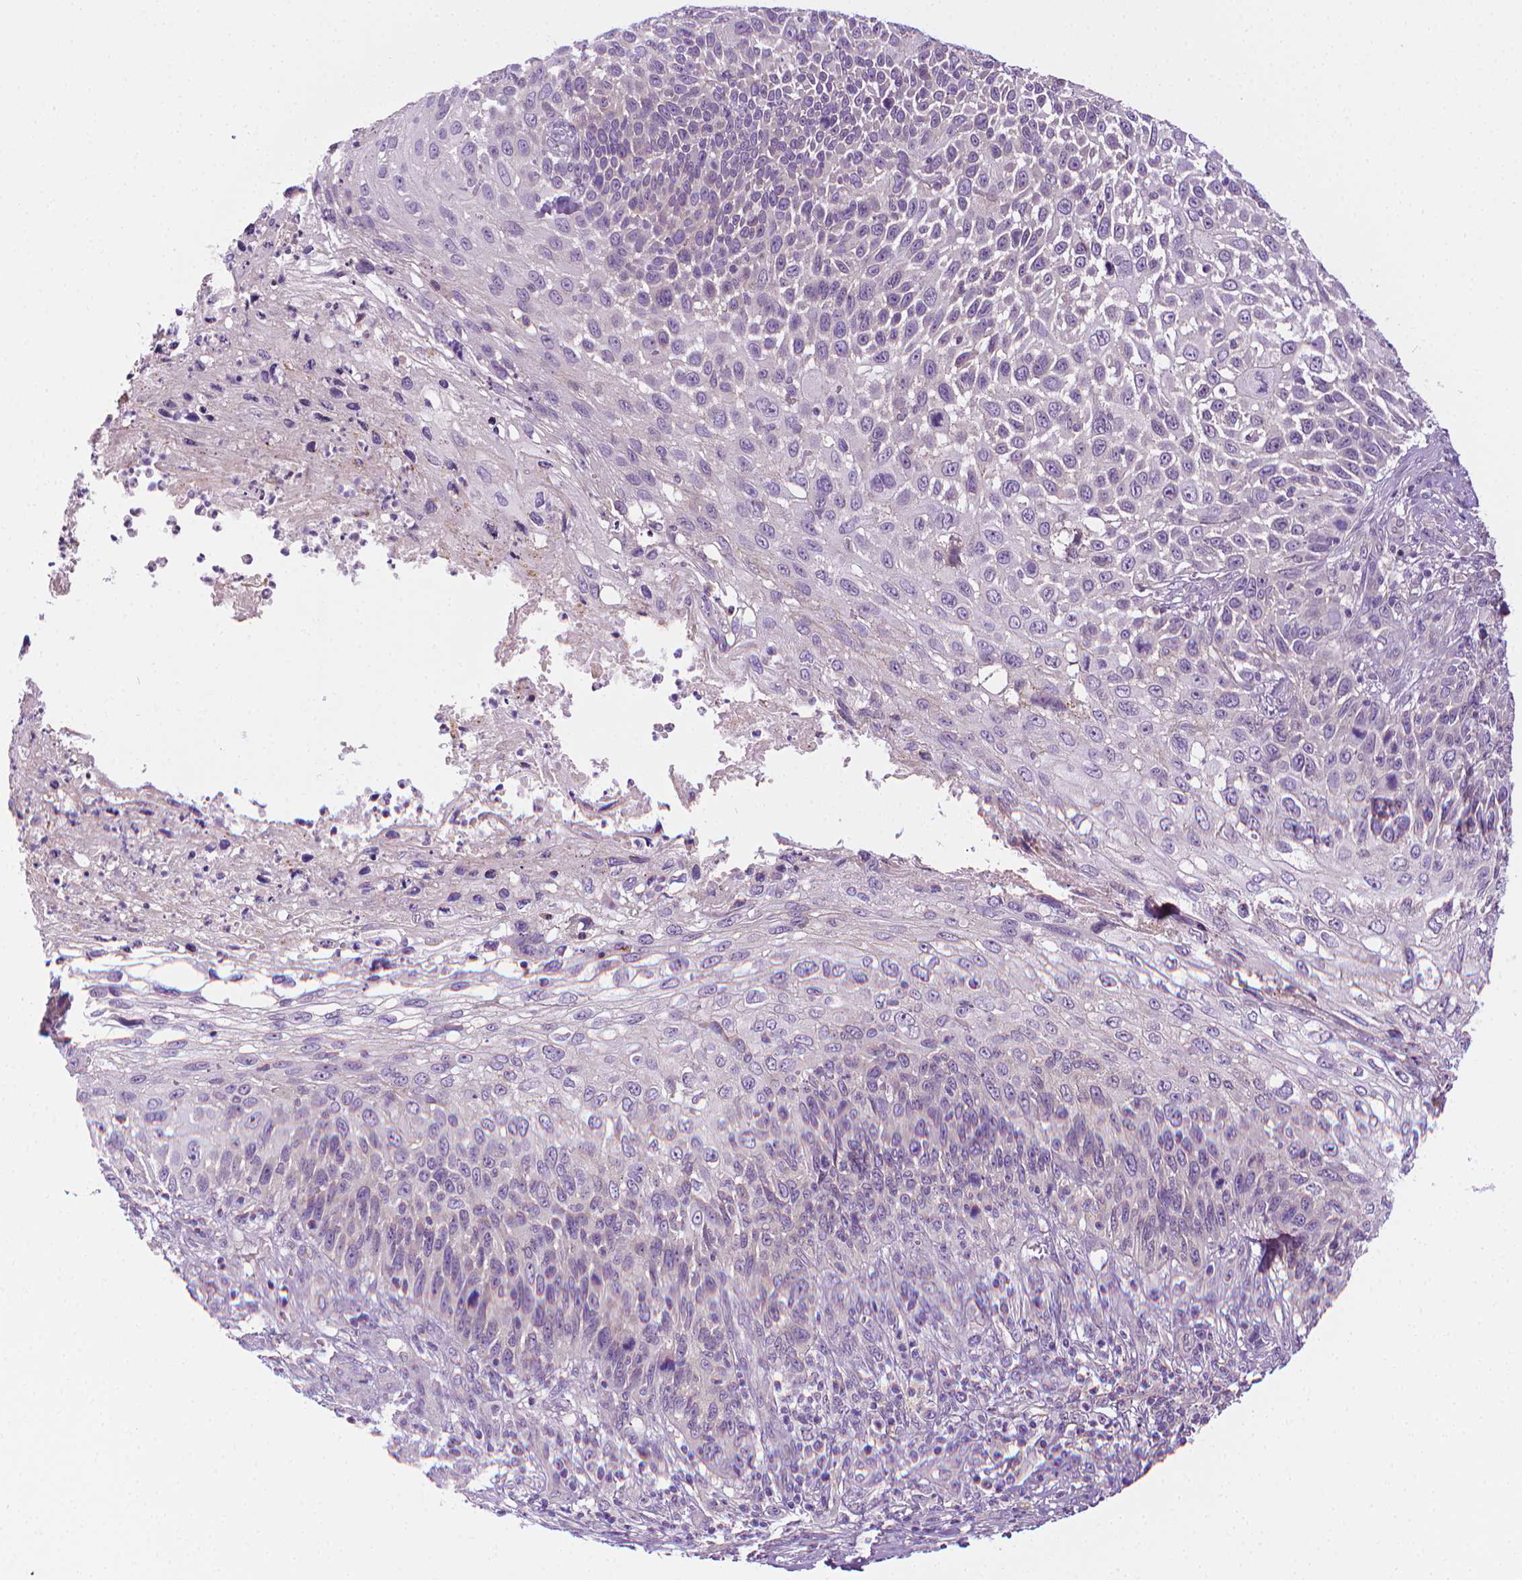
{"staining": {"intensity": "negative", "quantity": "none", "location": "none"}, "tissue": "skin cancer", "cell_type": "Tumor cells", "image_type": "cancer", "snomed": [{"axis": "morphology", "description": "Squamous cell carcinoma, NOS"}, {"axis": "topography", "description": "Skin"}], "caption": "Immunohistochemistry photomicrograph of skin cancer stained for a protein (brown), which reveals no positivity in tumor cells.", "gene": "MCOLN3", "patient": {"sex": "male", "age": 92}}